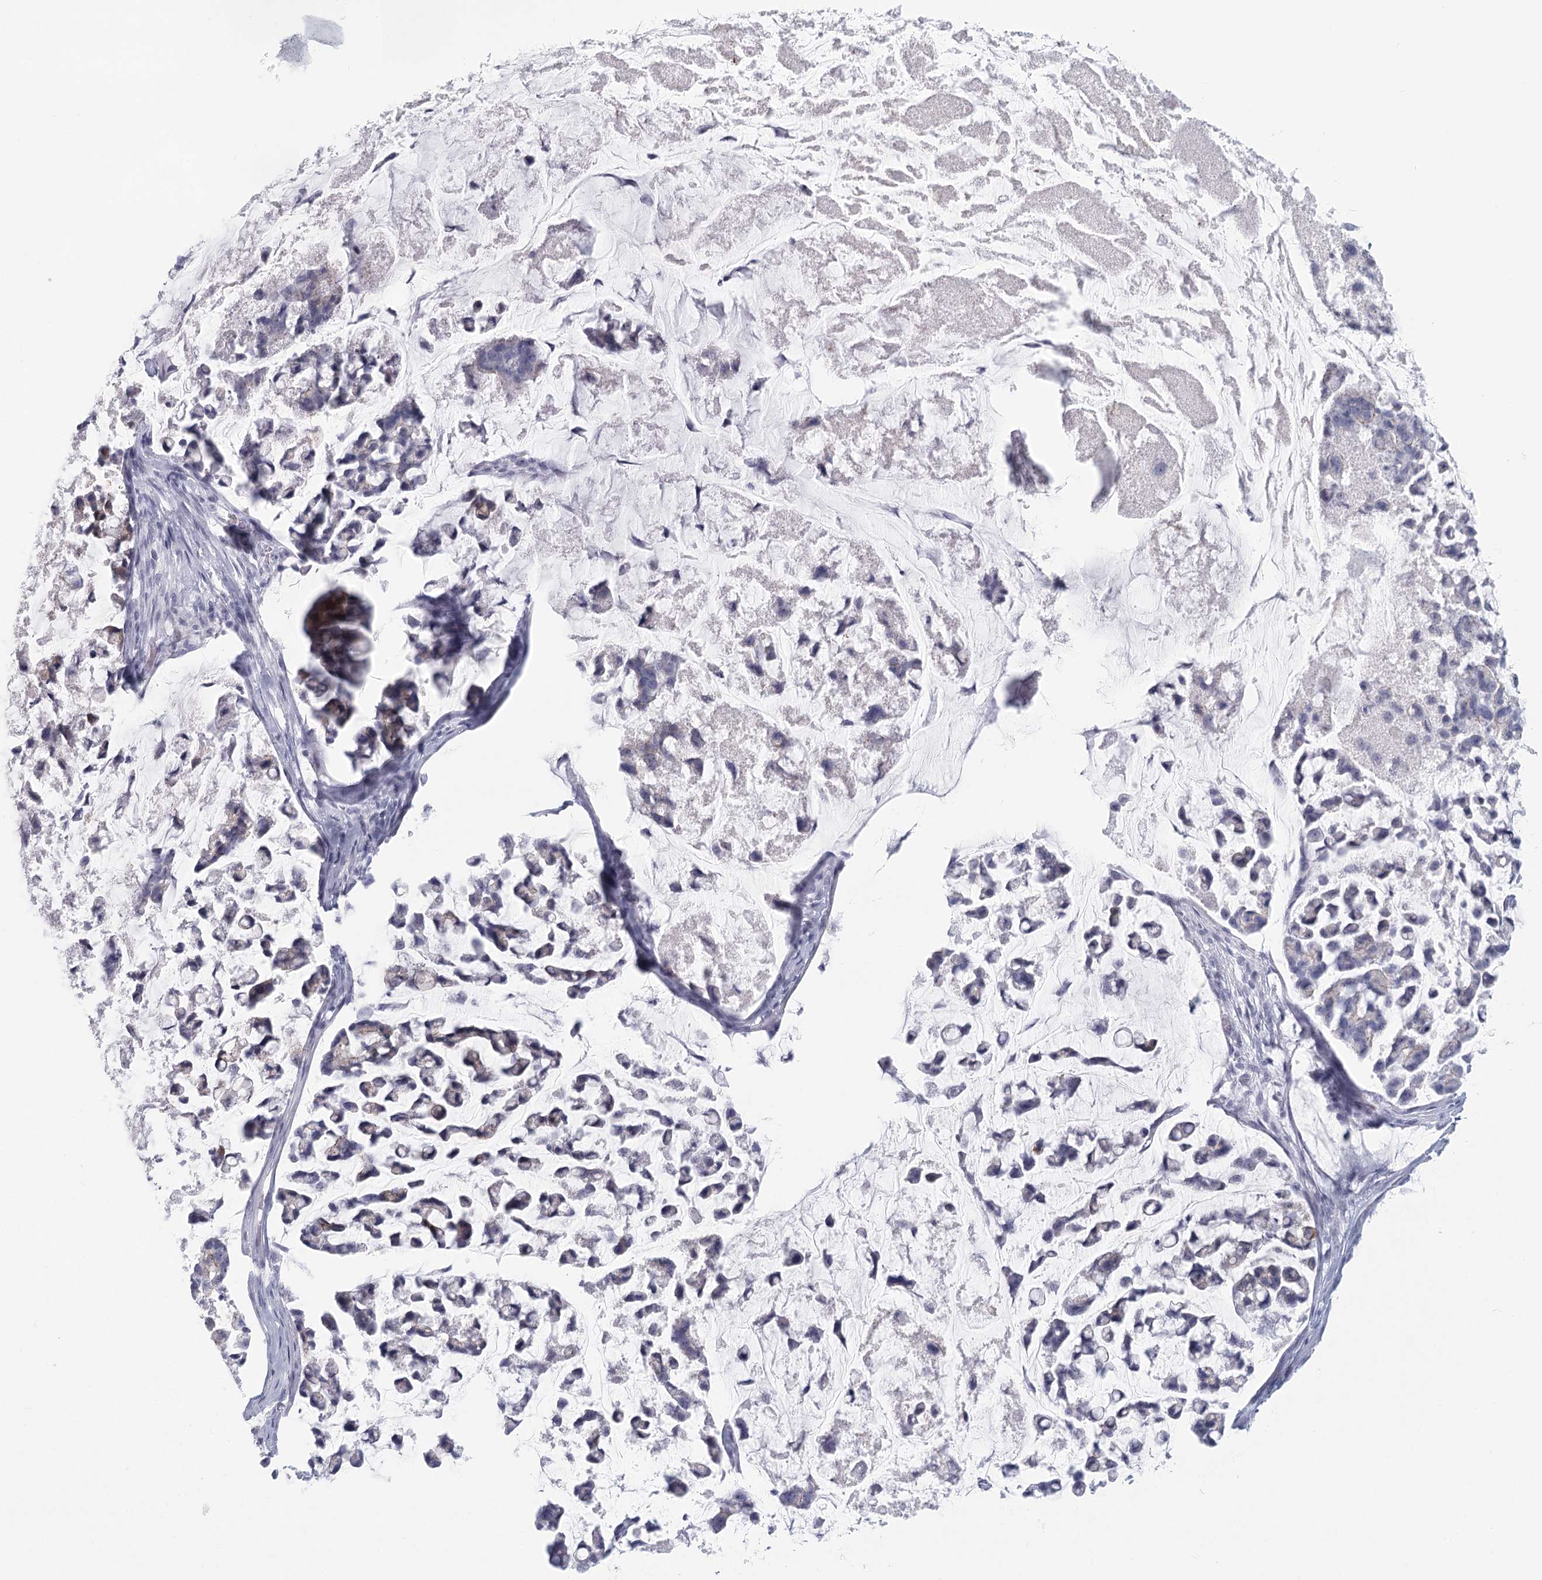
{"staining": {"intensity": "negative", "quantity": "none", "location": "none"}, "tissue": "stomach cancer", "cell_type": "Tumor cells", "image_type": "cancer", "snomed": [{"axis": "morphology", "description": "Adenocarcinoma, NOS"}, {"axis": "topography", "description": "Stomach, lower"}], "caption": "A high-resolution histopathology image shows immunohistochemistry (IHC) staining of adenocarcinoma (stomach), which reveals no significant positivity in tumor cells.", "gene": "WNT8B", "patient": {"sex": "male", "age": 67}}